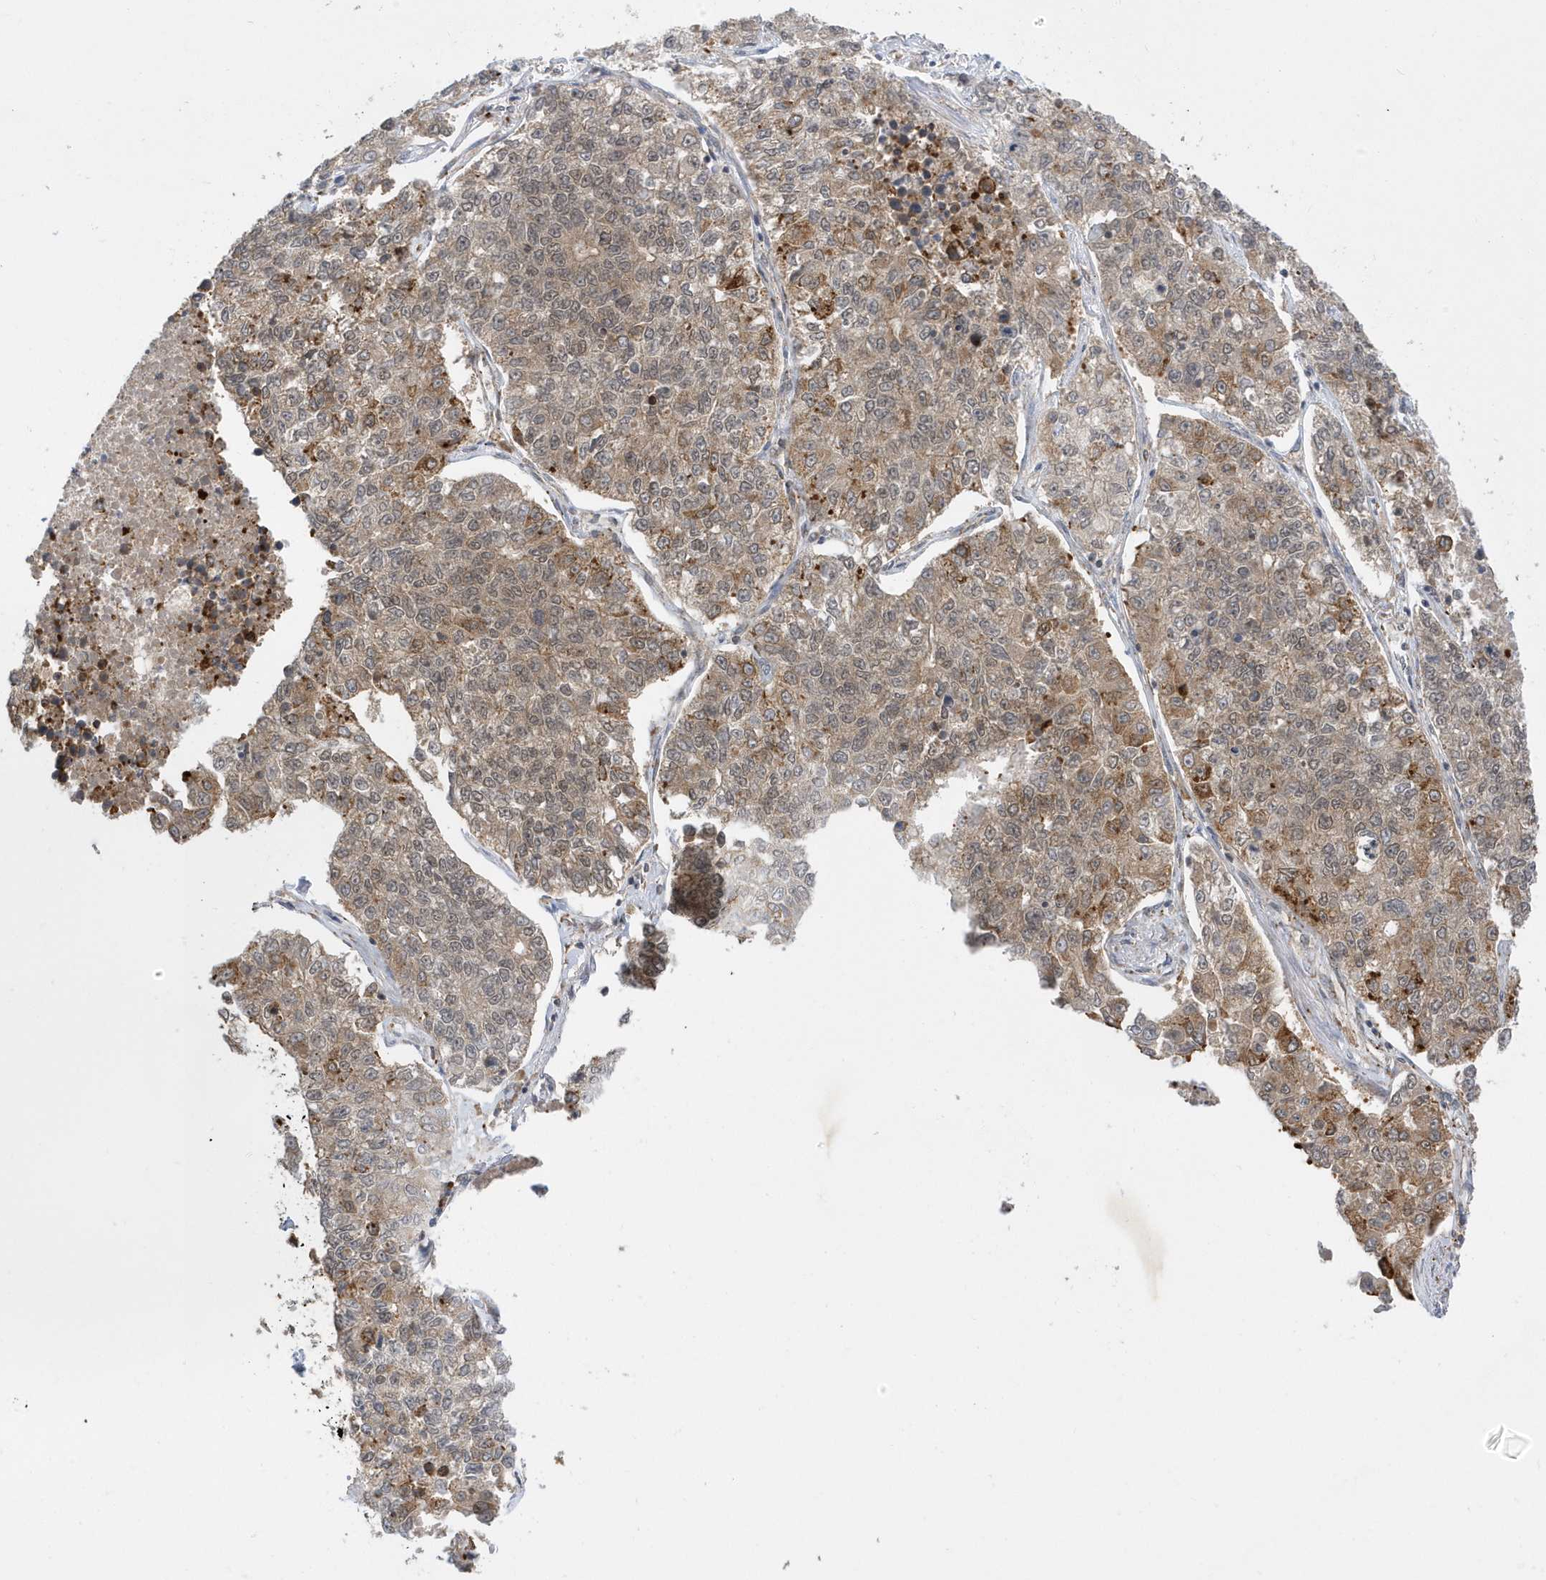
{"staining": {"intensity": "moderate", "quantity": ">75%", "location": "cytoplasmic/membranous"}, "tissue": "lung cancer", "cell_type": "Tumor cells", "image_type": "cancer", "snomed": [{"axis": "morphology", "description": "Adenocarcinoma, NOS"}, {"axis": "topography", "description": "Lung"}], "caption": "IHC micrograph of neoplastic tissue: lung adenocarcinoma stained using IHC reveals medium levels of moderate protein expression localized specifically in the cytoplasmic/membranous of tumor cells, appearing as a cytoplasmic/membranous brown color.", "gene": "METTL21A", "patient": {"sex": "male", "age": 49}}